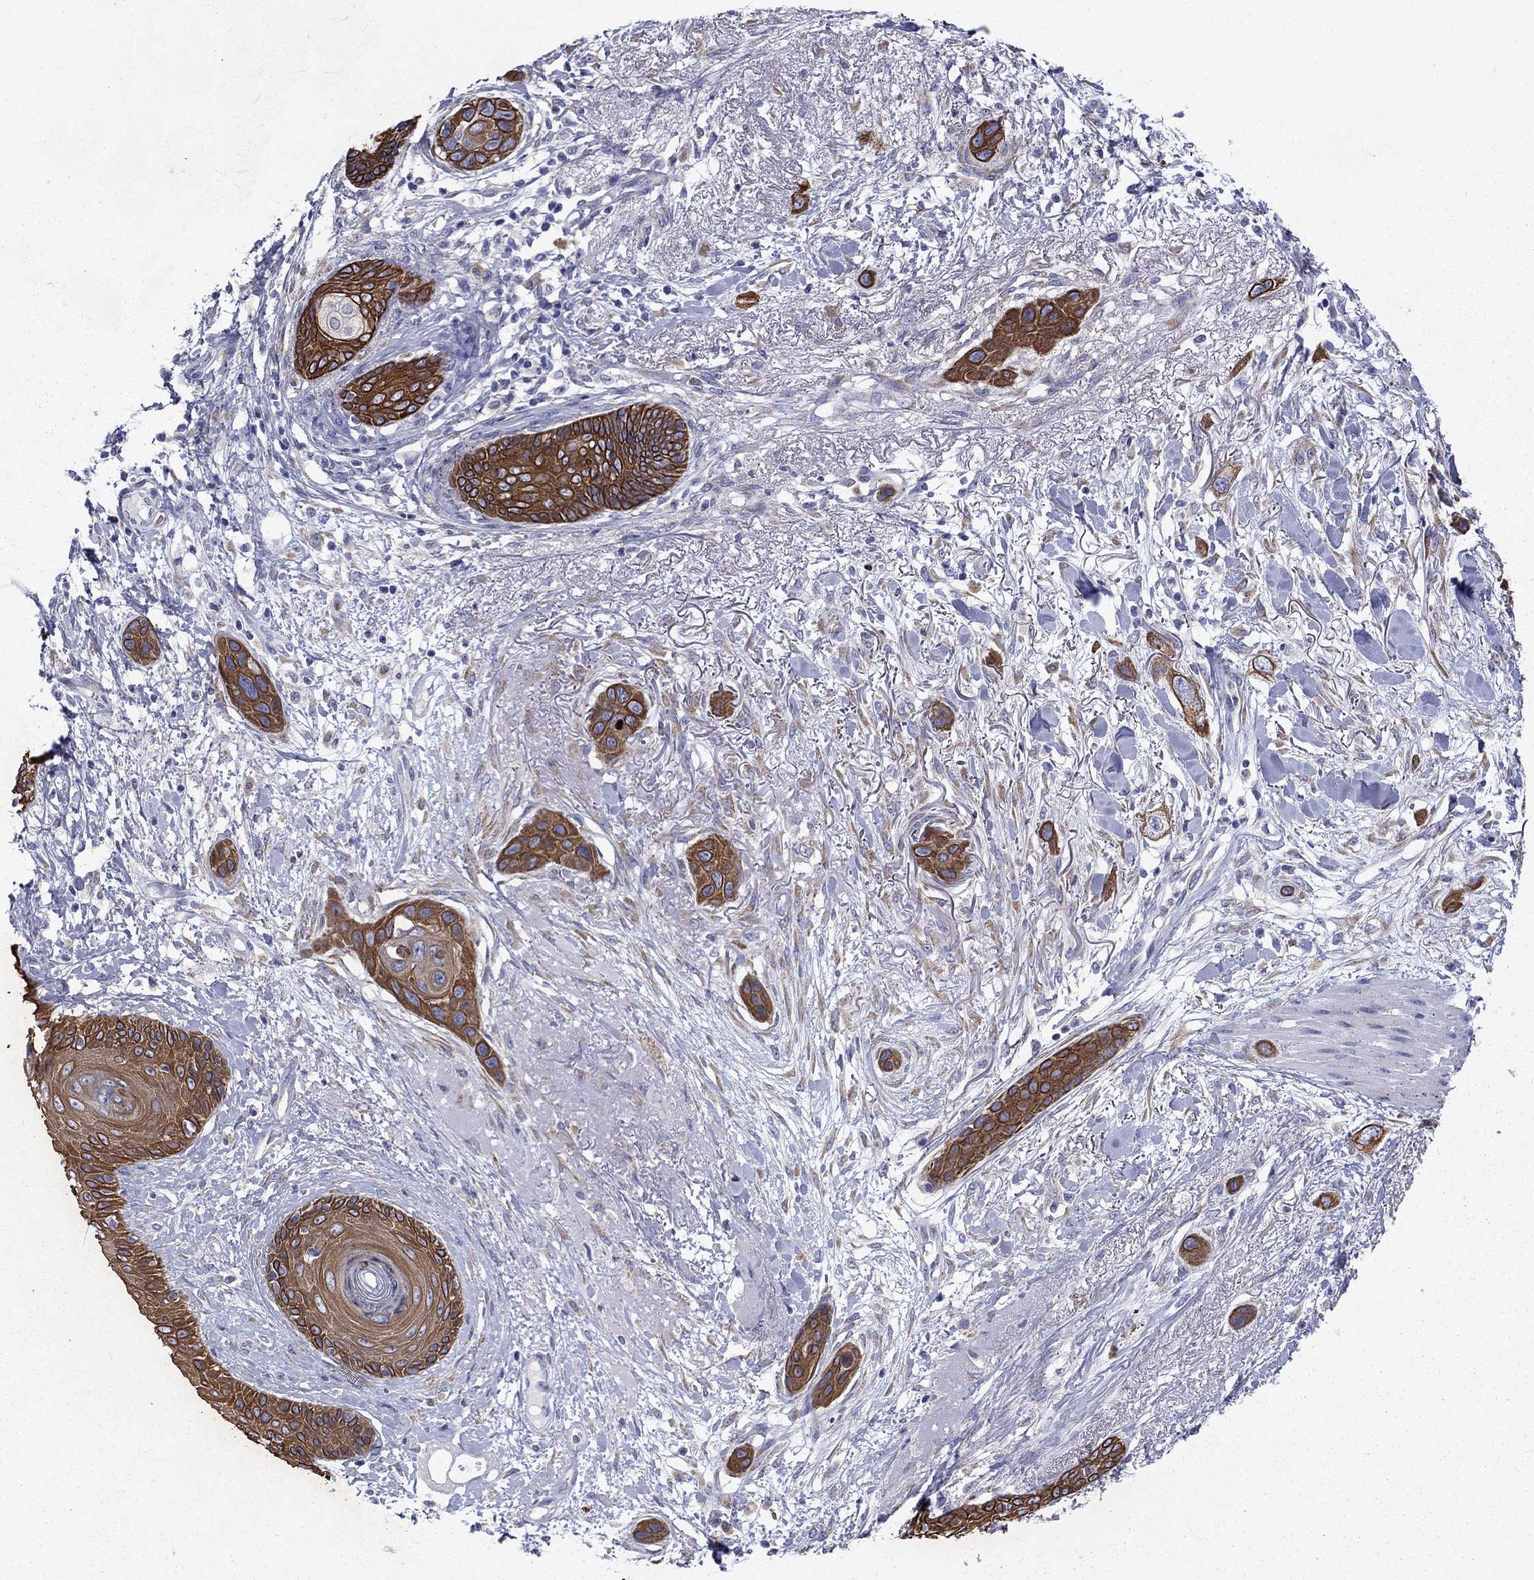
{"staining": {"intensity": "strong", "quantity": ">75%", "location": "cytoplasmic/membranous,nuclear"}, "tissue": "skin cancer", "cell_type": "Tumor cells", "image_type": "cancer", "snomed": [{"axis": "morphology", "description": "Squamous cell carcinoma, NOS"}, {"axis": "topography", "description": "Skin"}], "caption": "This histopathology image shows immunohistochemistry (IHC) staining of squamous cell carcinoma (skin), with high strong cytoplasmic/membranous and nuclear staining in about >75% of tumor cells.", "gene": "TMPRSS11A", "patient": {"sex": "male", "age": 79}}